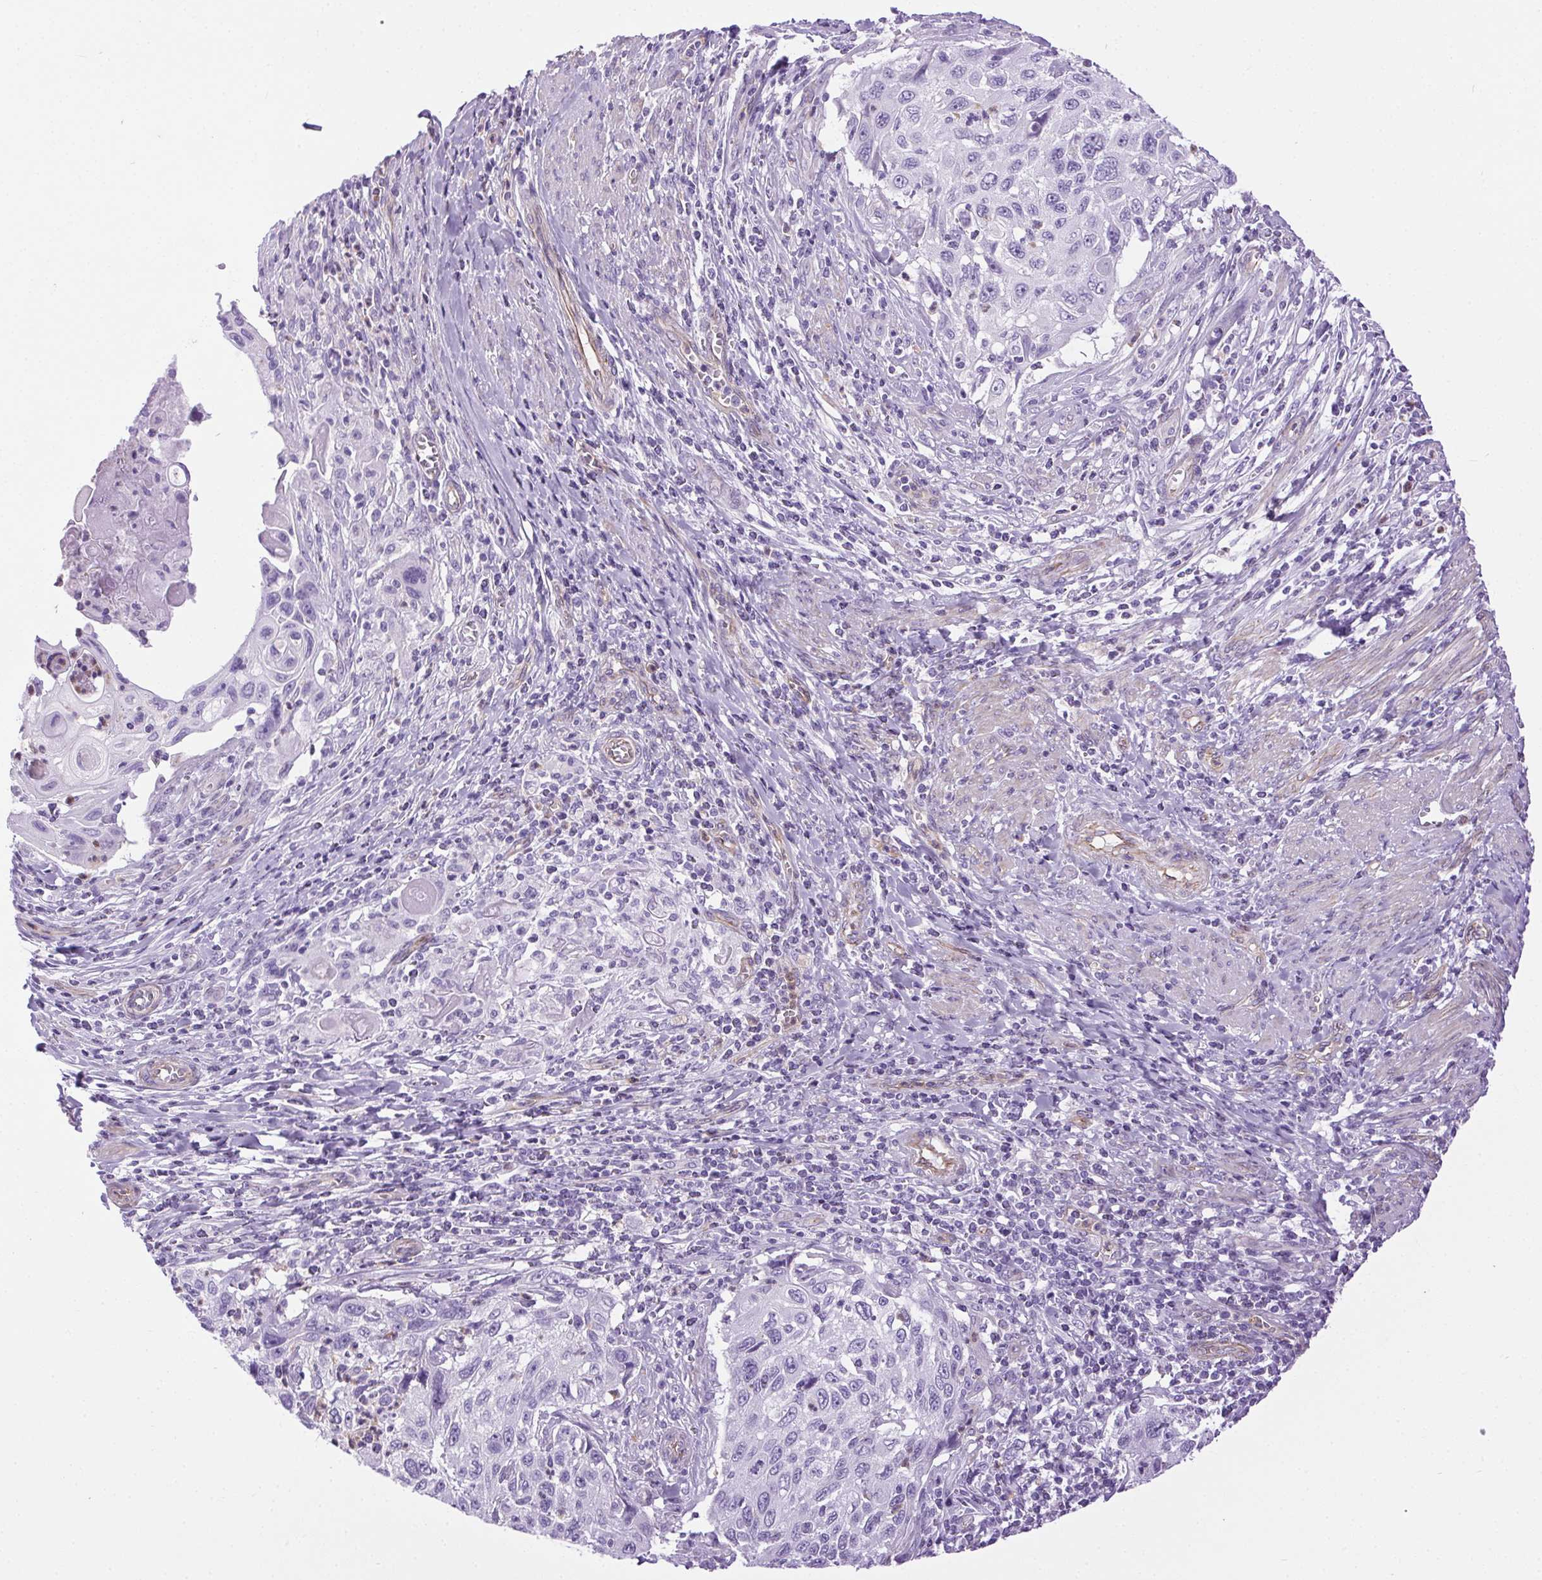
{"staining": {"intensity": "negative", "quantity": "none", "location": "none"}, "tissue": "cervical cancer", "cell_type": "Tumor cells", "image_type": "cancer", "snomed": [{"axis": "morphology", "description": "Squamous cell carcinoma, NOS"}, {"axis": "topography", "description": "Cervix"}], "caption": "Tumor cells show no significant protein positivity in cervical squamous cell carcinoma.", "gene": "SHCBP1L", "patient": {"sex": "female", "age": 70}}